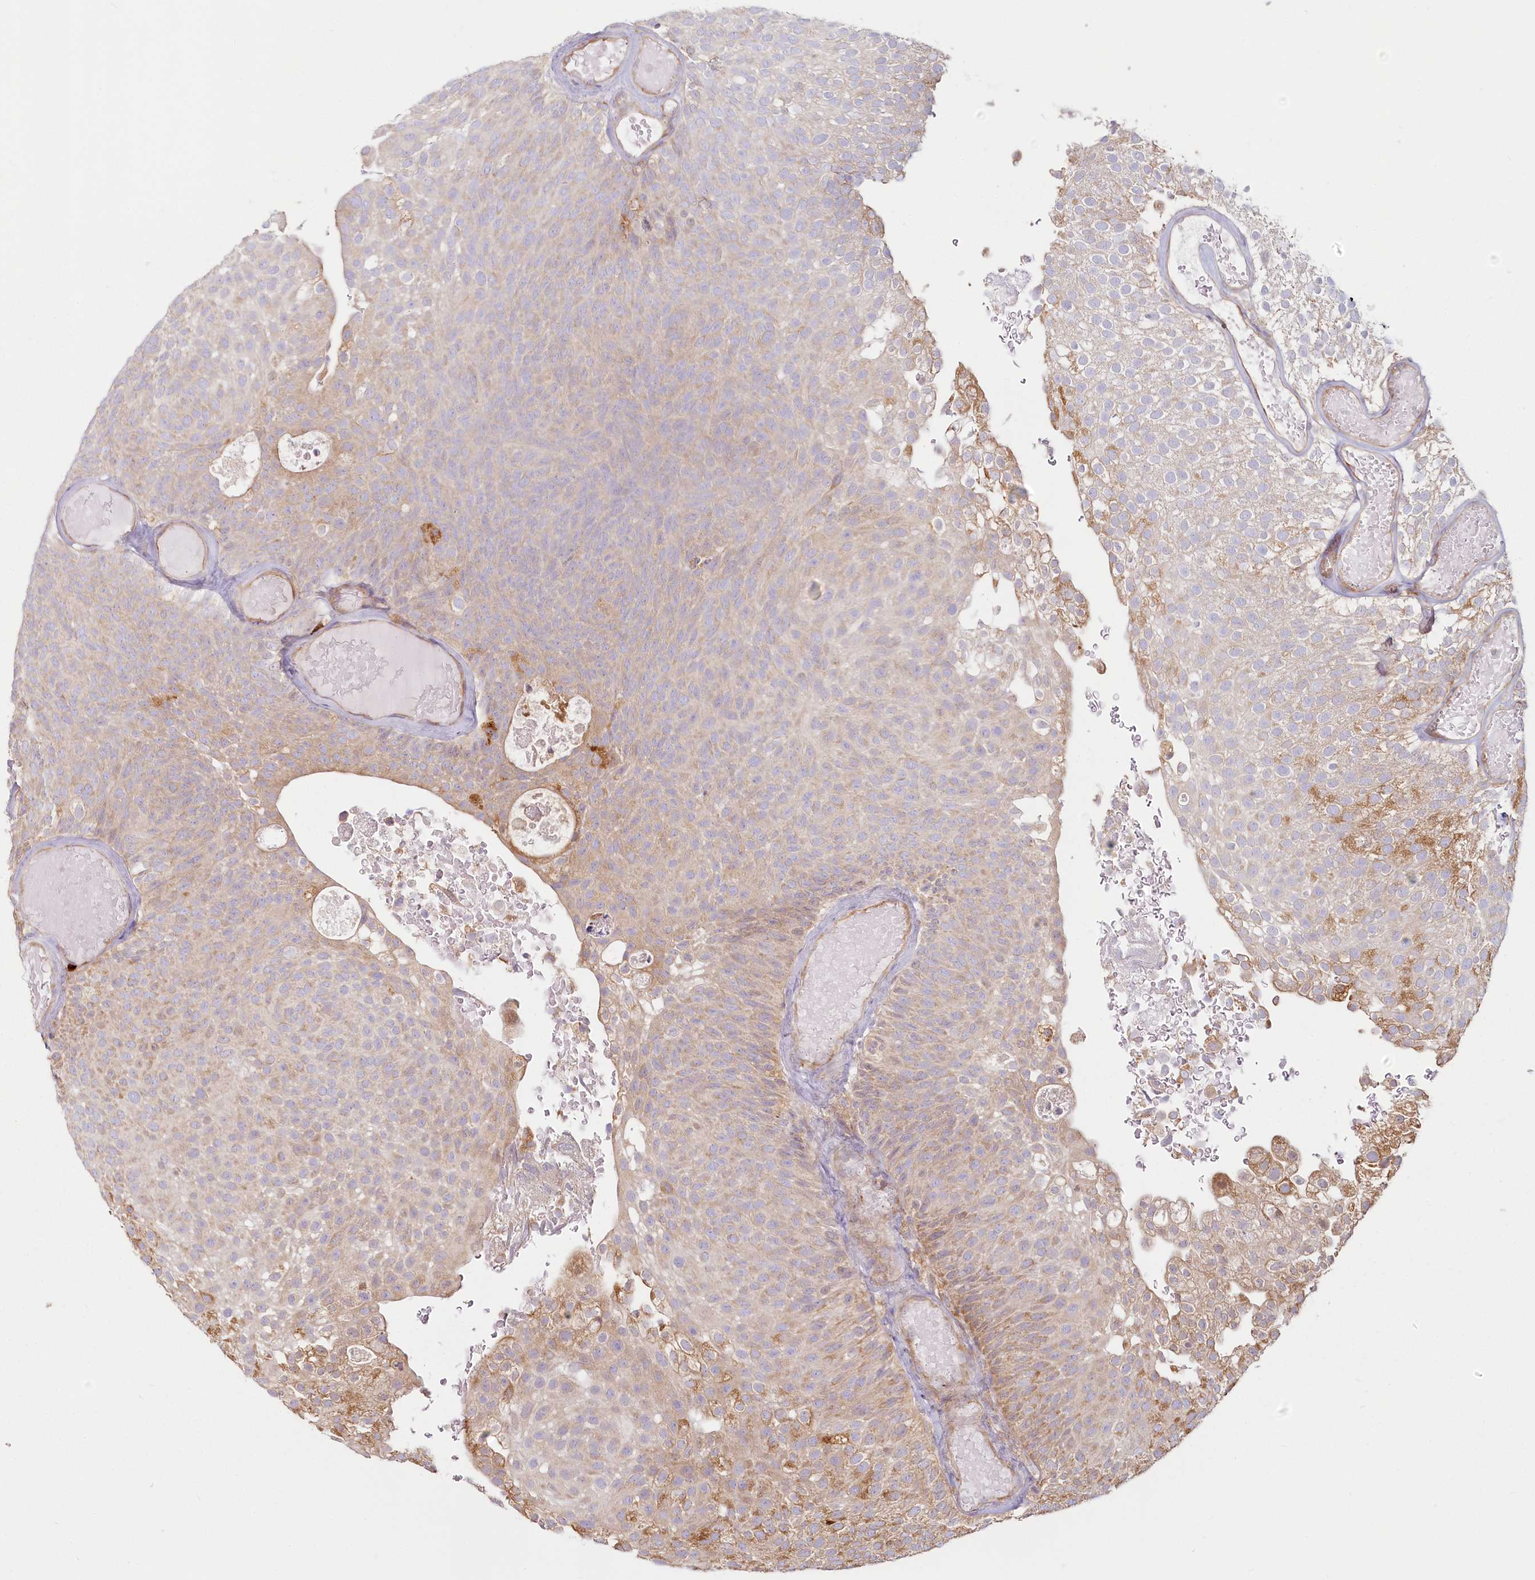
{"staining": {"intensity": "moderate", "quantity": "25%-75%", "location": "cytoplasmic/membranous"}, "tissue": "urothelial cancer", "cell_type": "Tumor cells", "image_type": "cancer", "snomed": [{"axis": "morphology", "description": "Urothelial carcinoma, Low grade"}, {"axis": "topography", "description": "Urinary bladder"}], "caption": "A brown stain highlights moderate cytoplasmic/membranous positivity of a protein in human urothelial cancer tumor cells.", "gene": "HARS2", "patient": {"sex": "male", "age": 78}}